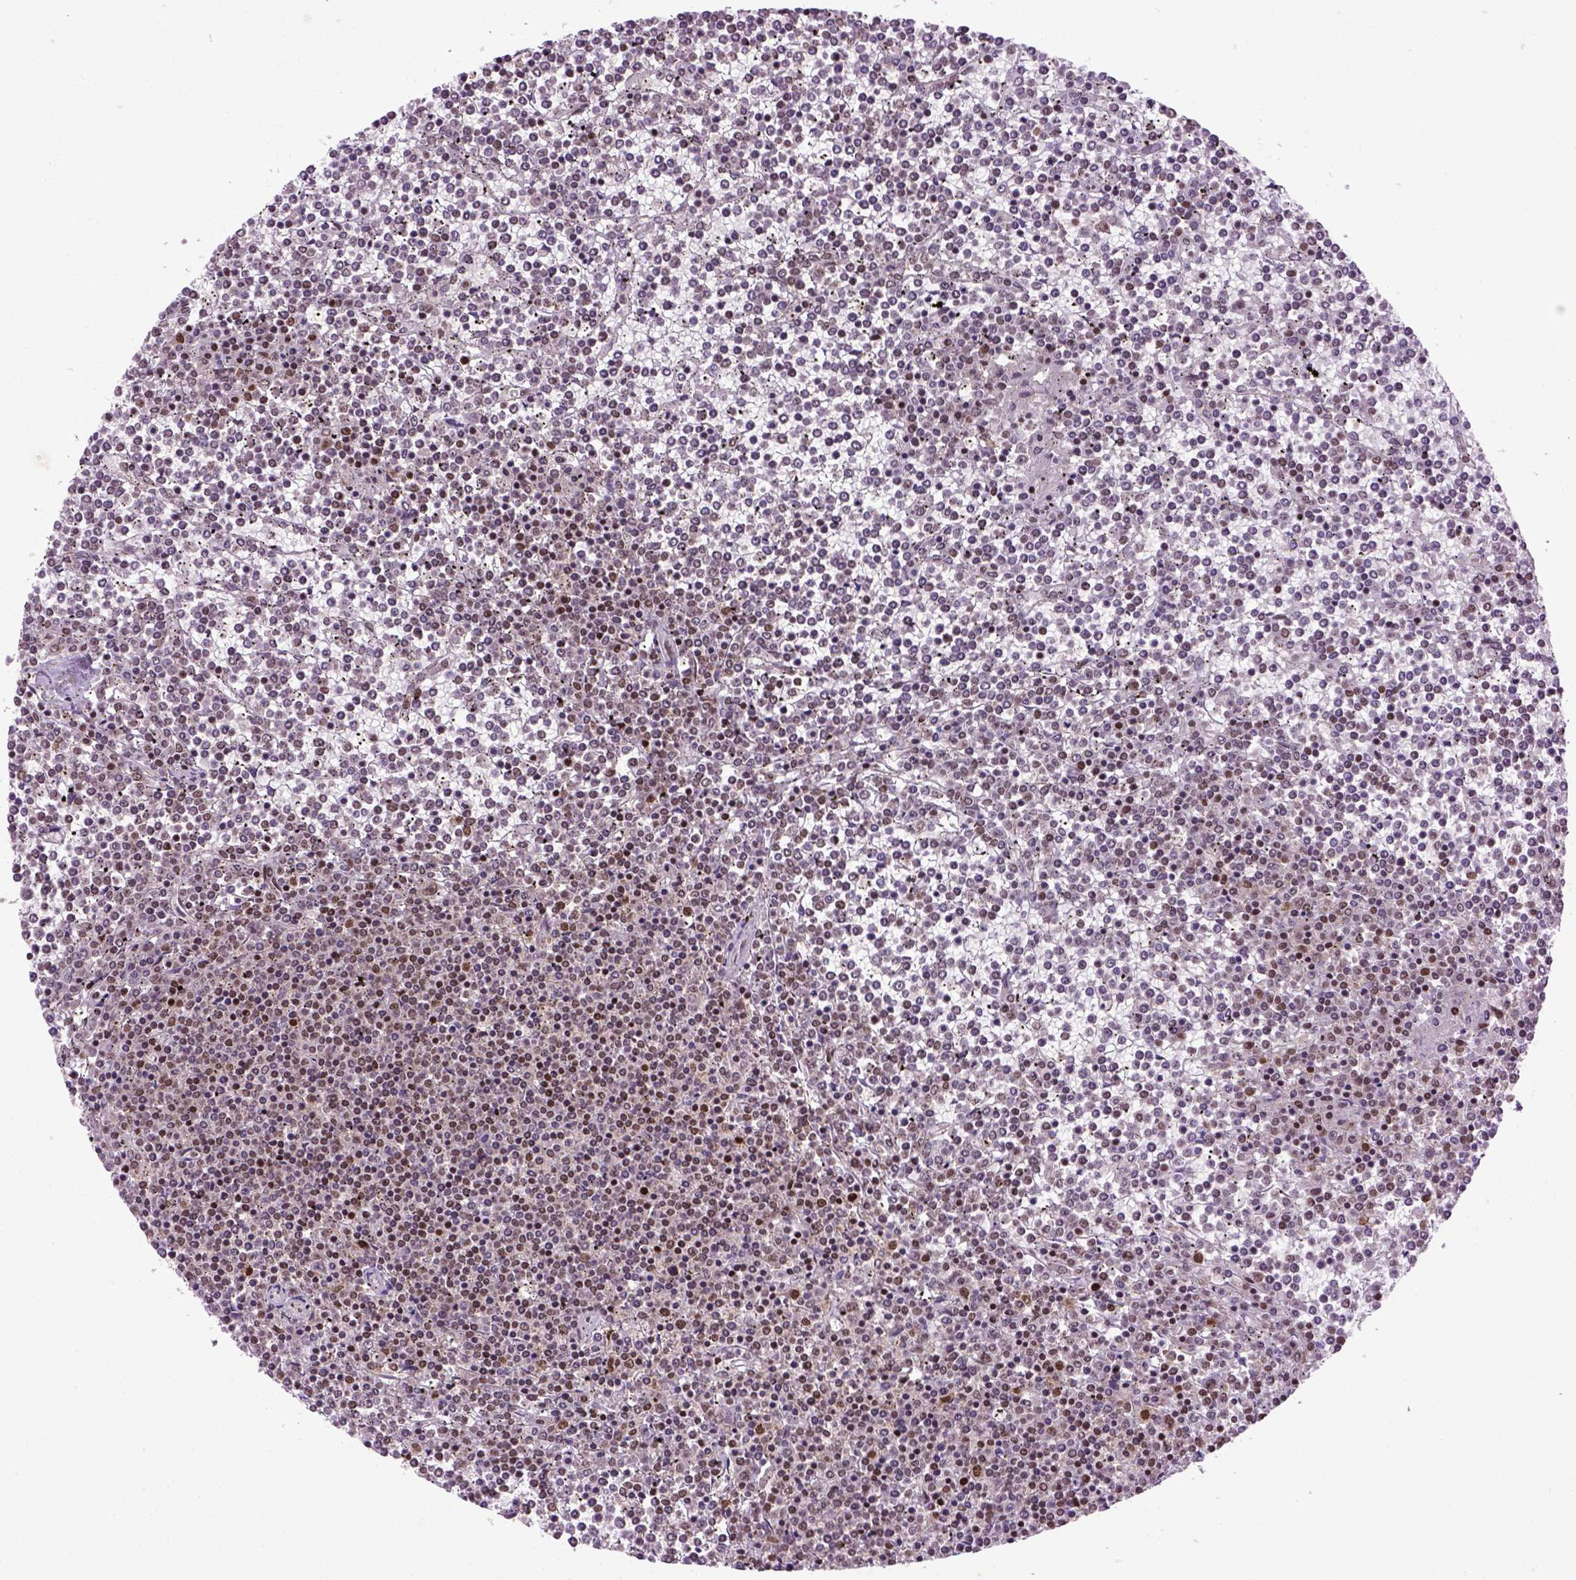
{"staining": {"intensity": "negative", "quantity": "none", "location": "none"}, "tissue": "lymphoma", "cell_type": "Tumor cells", "image_type": "cancer", "snomed": [{"axis": "morphology", "description": "Malignant lymphoma, non-Hodgkin's type, Low grade"}, {"axis": "topography", "description": "Spleen"}], "caption": "IHC micrograph of human lymphoma stained for a protein (brown), which demonstrates no staining in tumor cells.", "gene": "CELF1", "patient": {"sex": "female", "age": 19}}